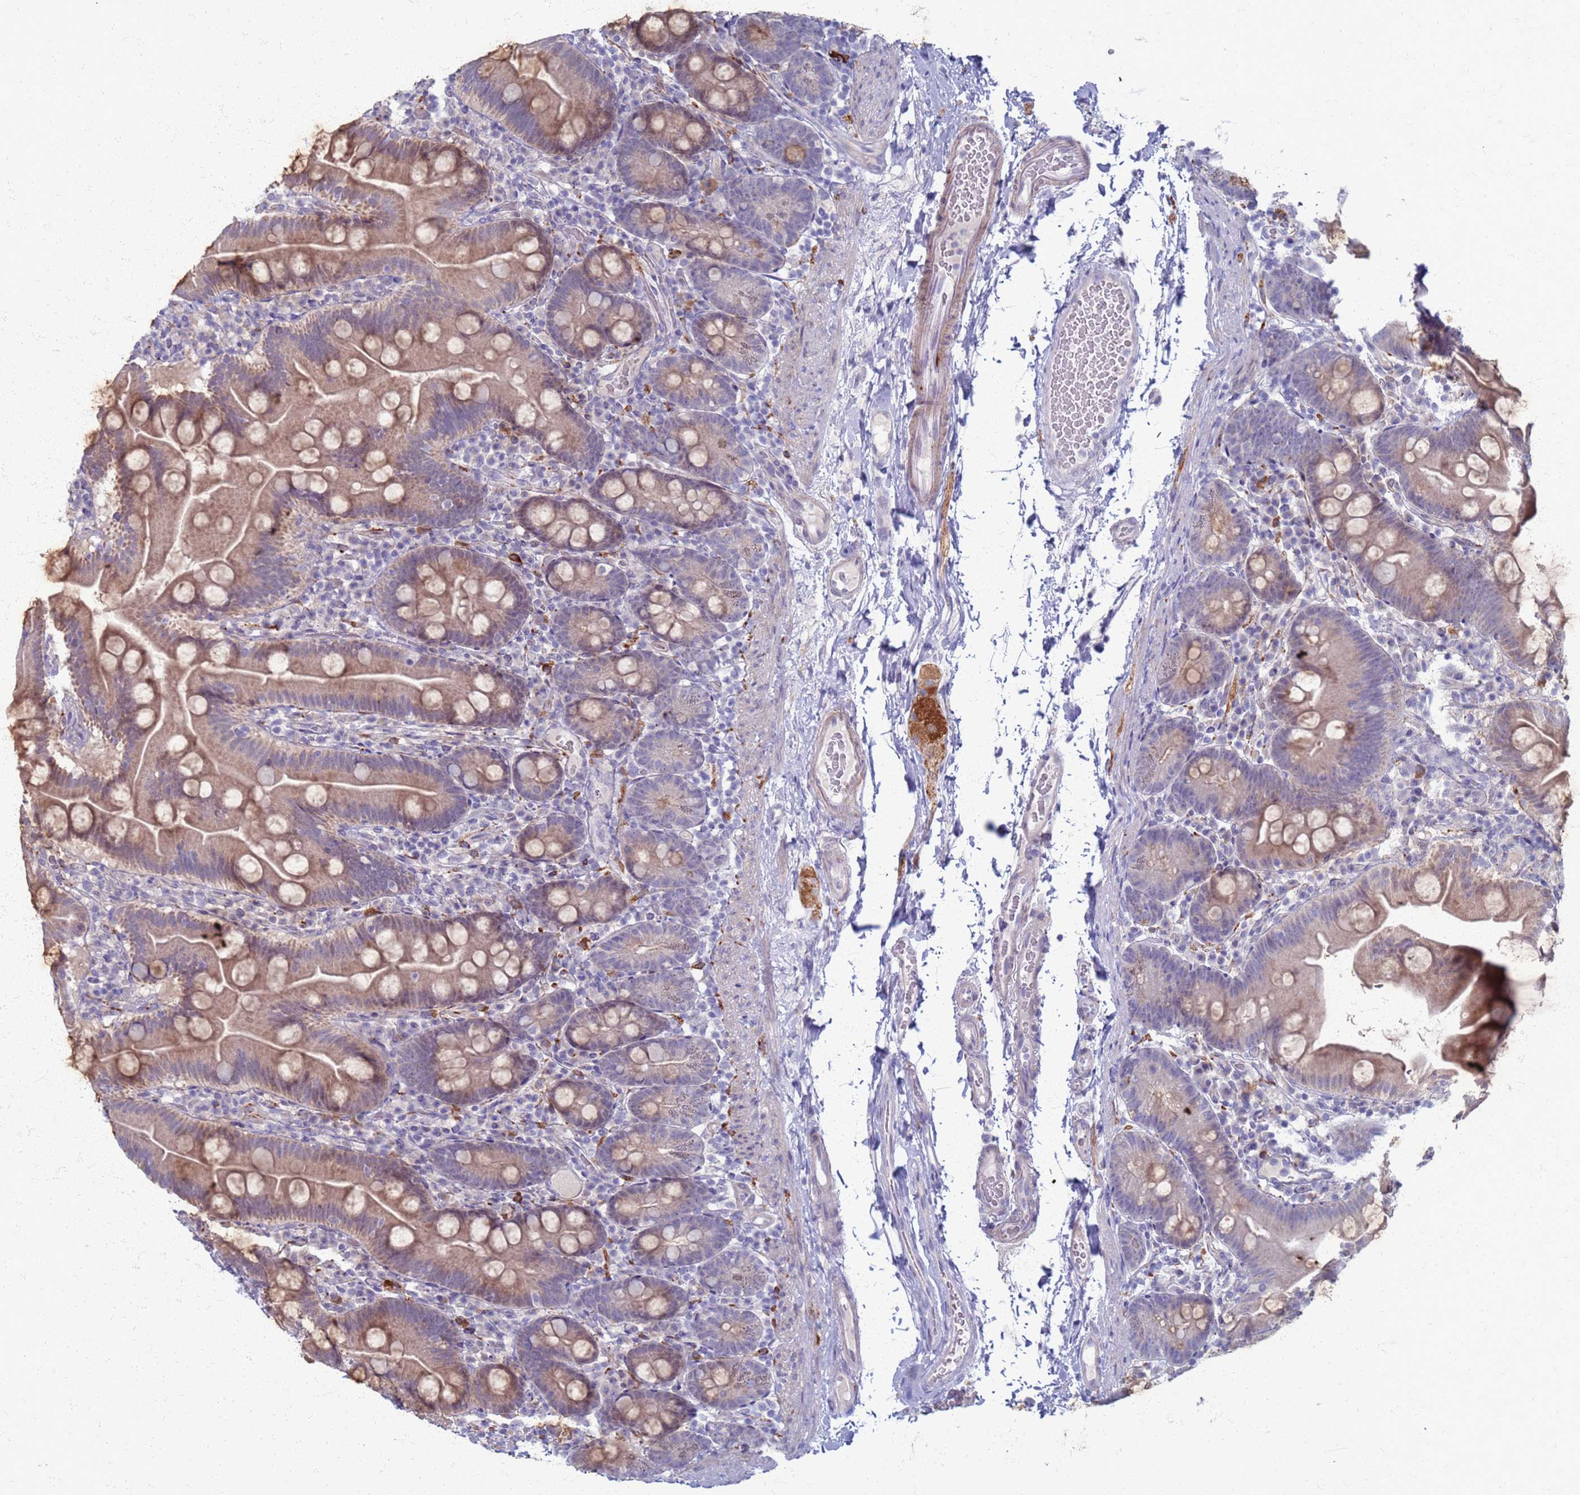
{"staining": {"intensity": "weak", "quantity": "25%-75%", "location": "cytoplasmic/membranous"}, "tissue": "small intestine", "cell_type": "Glandular cells", "image_type": "normal", "snomed": [{"axis": "morphology", "description": "Normal tissue, NOS"}, {"axis": "topography", "description": "Small intestine"}], "caption": "Unremarkable small intestine was stained to show a protein in brown. There is low levels of weak cytoplasmic/membranous staining in approximately 25%-75% of glandular cells. The staining is performed using DAB brown chromogen to label protein expression. The nuclei are counter-stained blue using hematoxylin.", "gene": "CLCA2", "patient": {"sex": "female", "age": 68}}